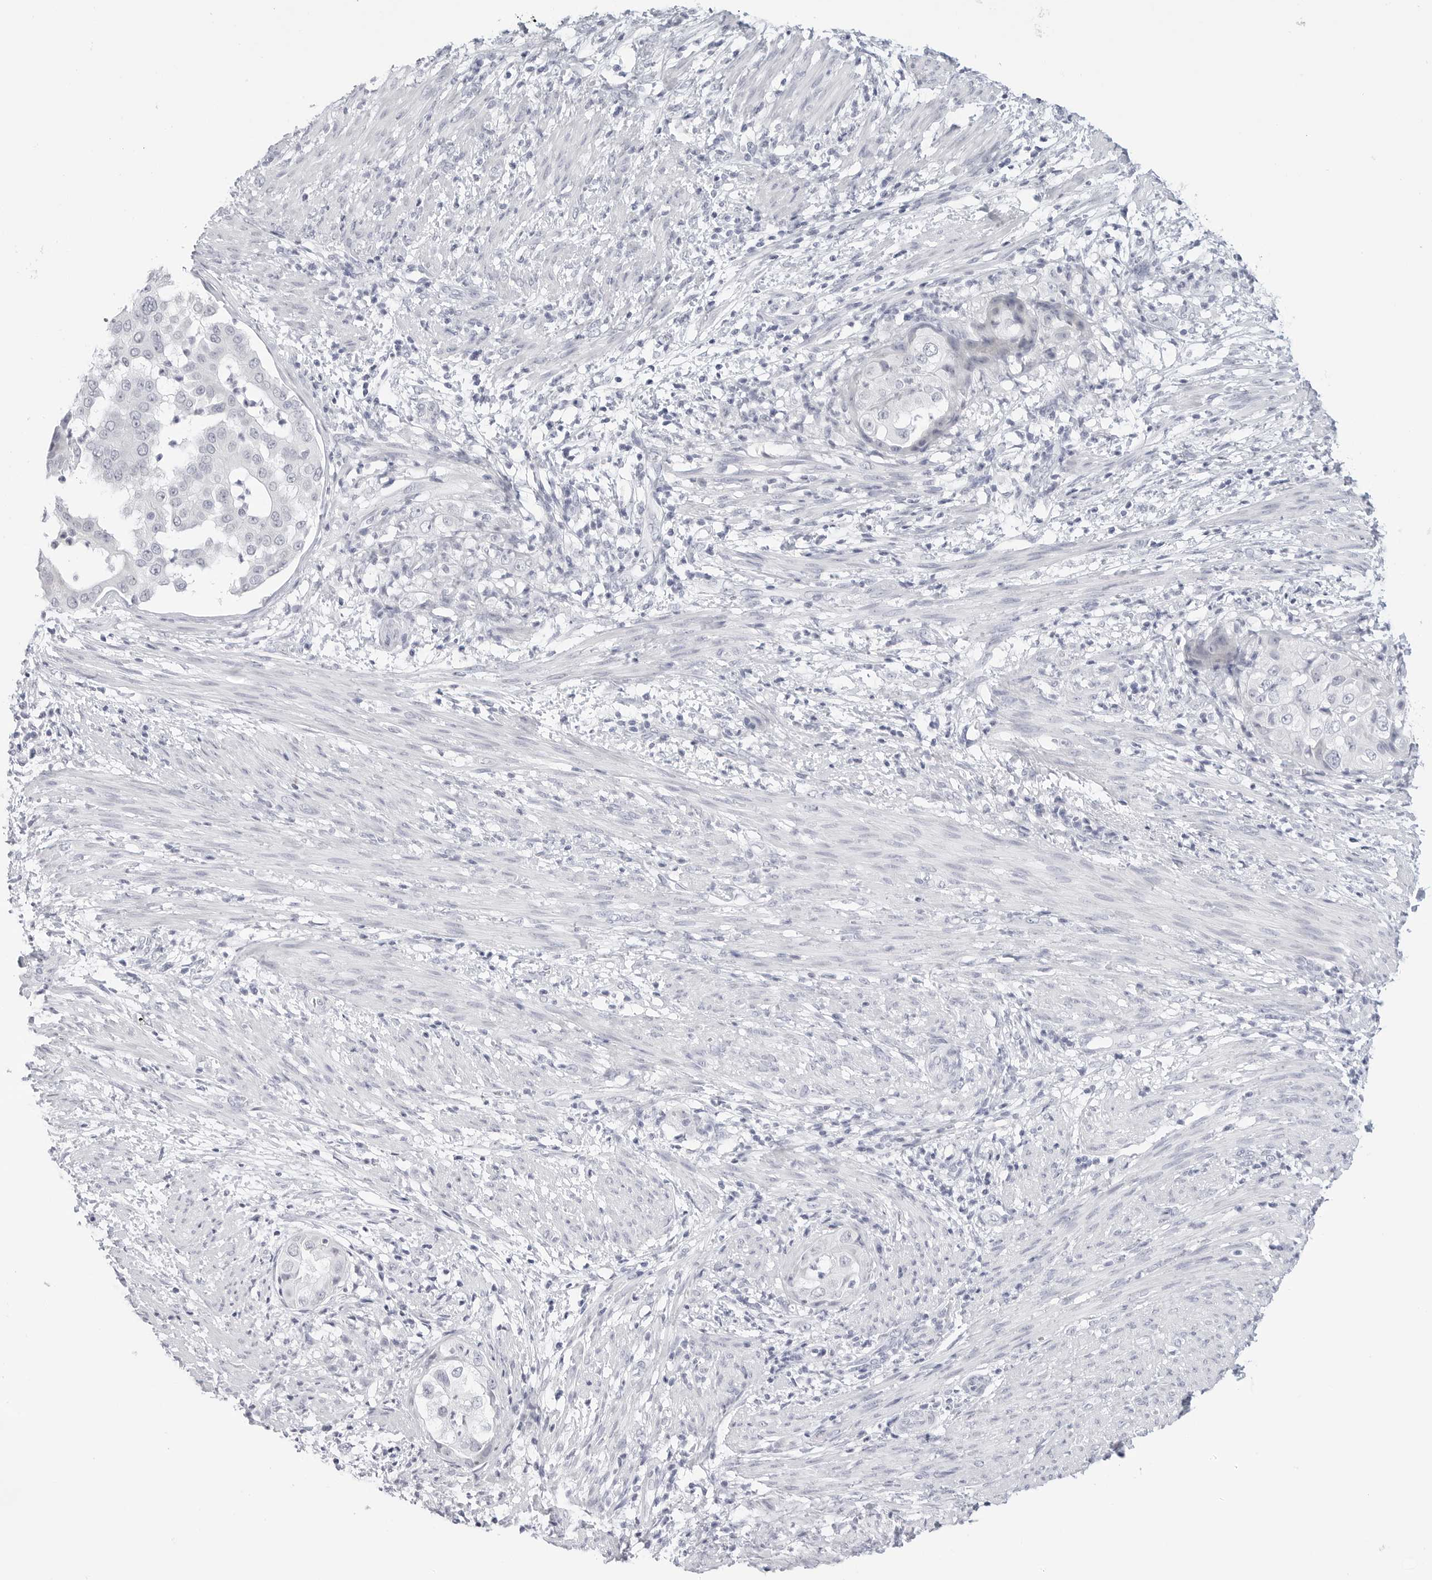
{"staining": {"intensity": "negative", "quantity": "none", "location": "none"}, "tissue": "endometrial cancer", "cell_type": "Tumor cells", "image_type": "cancer", "snomed": [{"axis": "morphology", "description": "Adenocarcinoma, NOS"}, {"axis": "topography", "description": "Endometrium"}], "caption": "The immunohistochemistry photomicrograph has no significant staining in tumor cells of endometrial cancer (adenocarcinoma) tissue.", "gene": "HMGCS2", "patient": {"sex": "female", "age": 85}}